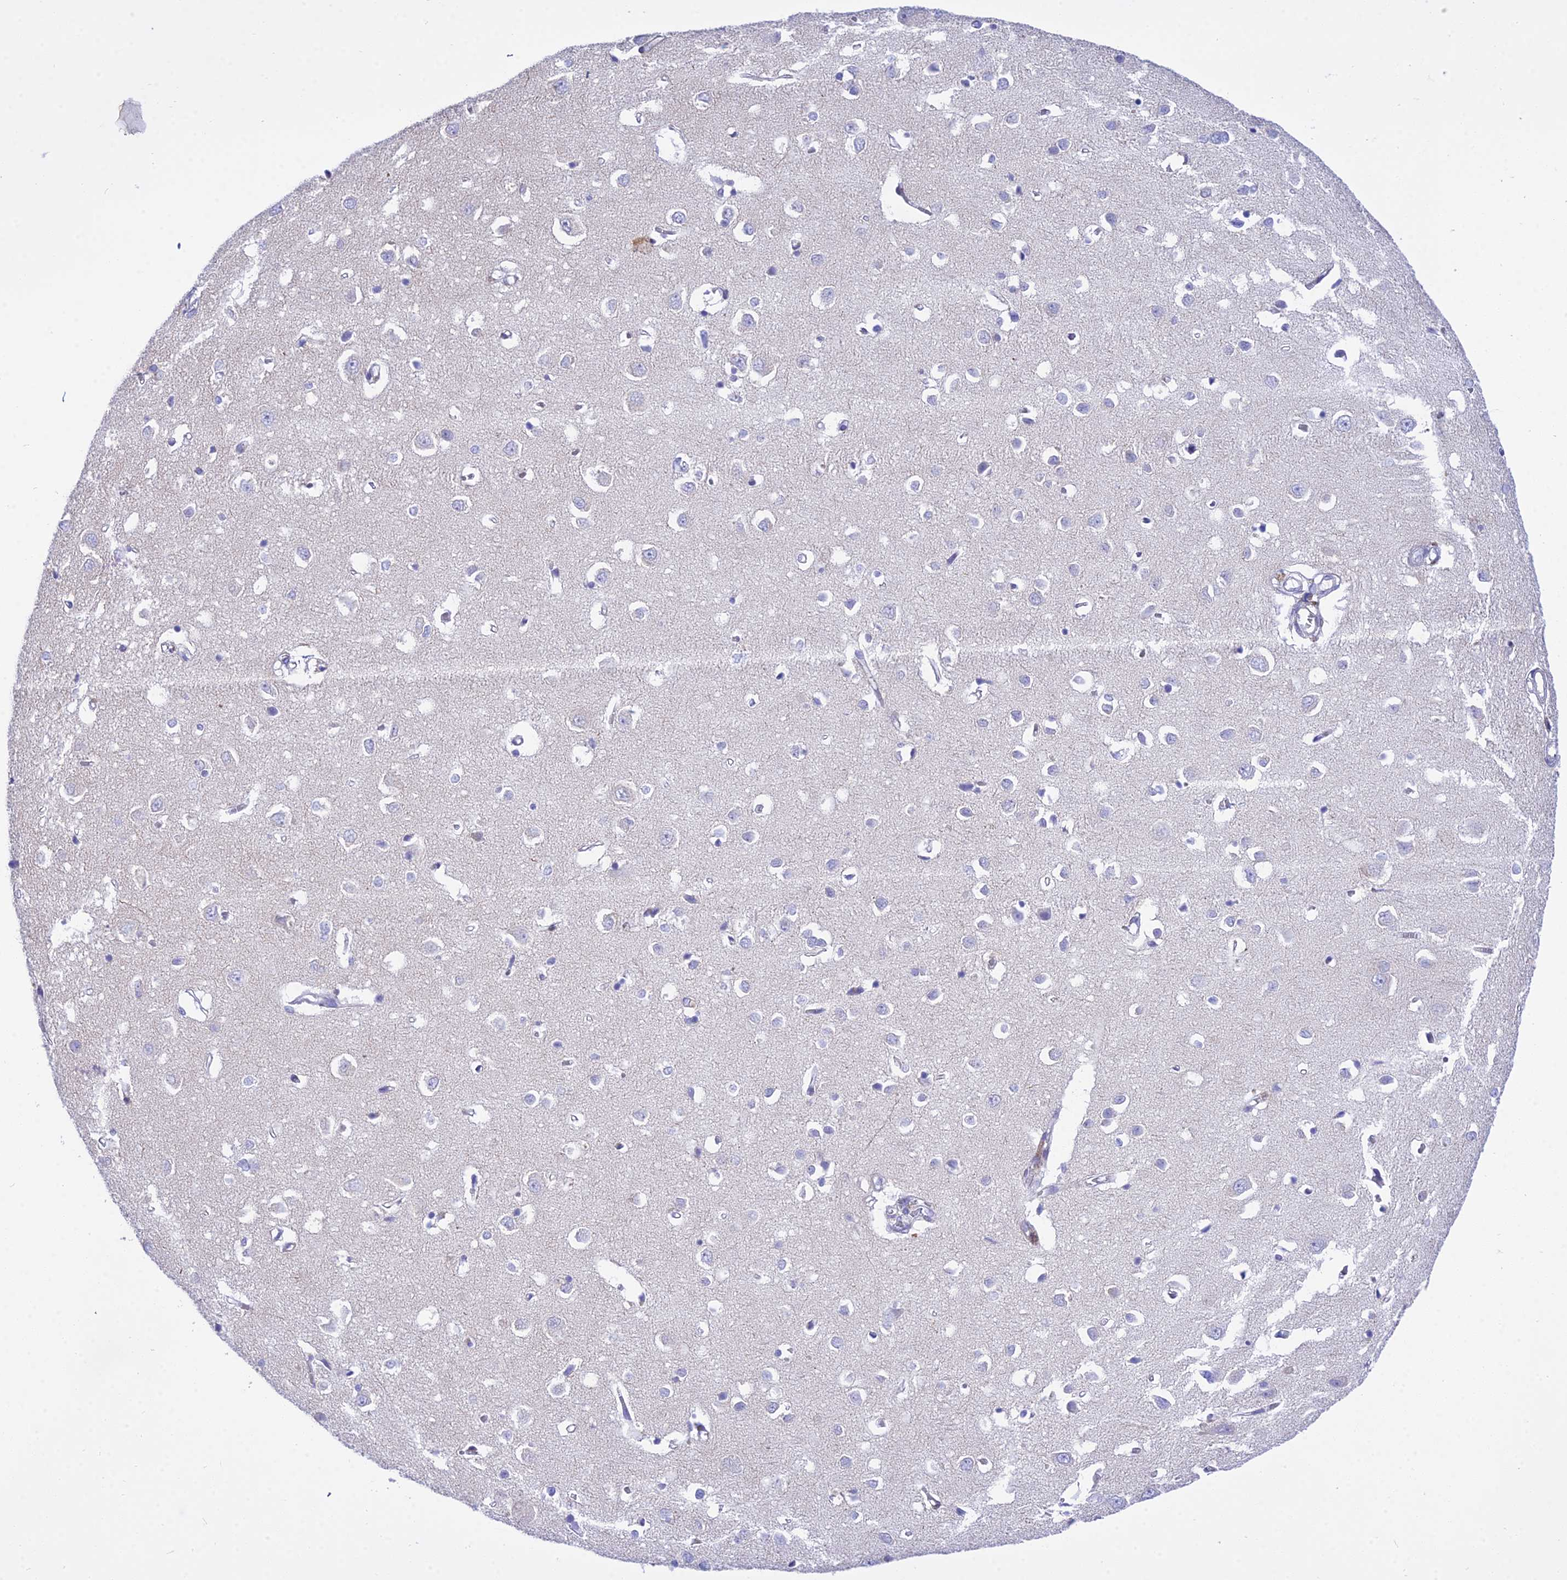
{"staining": {"intensity": "negative", "quantity": "none", "location": "none"}, "tissue": "cerebral cortex", "cell_type": "Endothelial cells", "image_type": "normal", "snomed": [{"axis": "morphology", "description": "Normal tissue, NOS"}, {"axis": "topography", "description": "Cerebral cortex"}], "caption": "DAB (3,3'-diaminobenzidine) immunohistochemical staining of unremarkable human cerebral cortex shows no significant positivity in endothelial cells. (Immunohistochemistry, brightfield microscopy, high magnification).", "gene": "DEFB107A", "patient": {"sex": "female", "age": 64}}